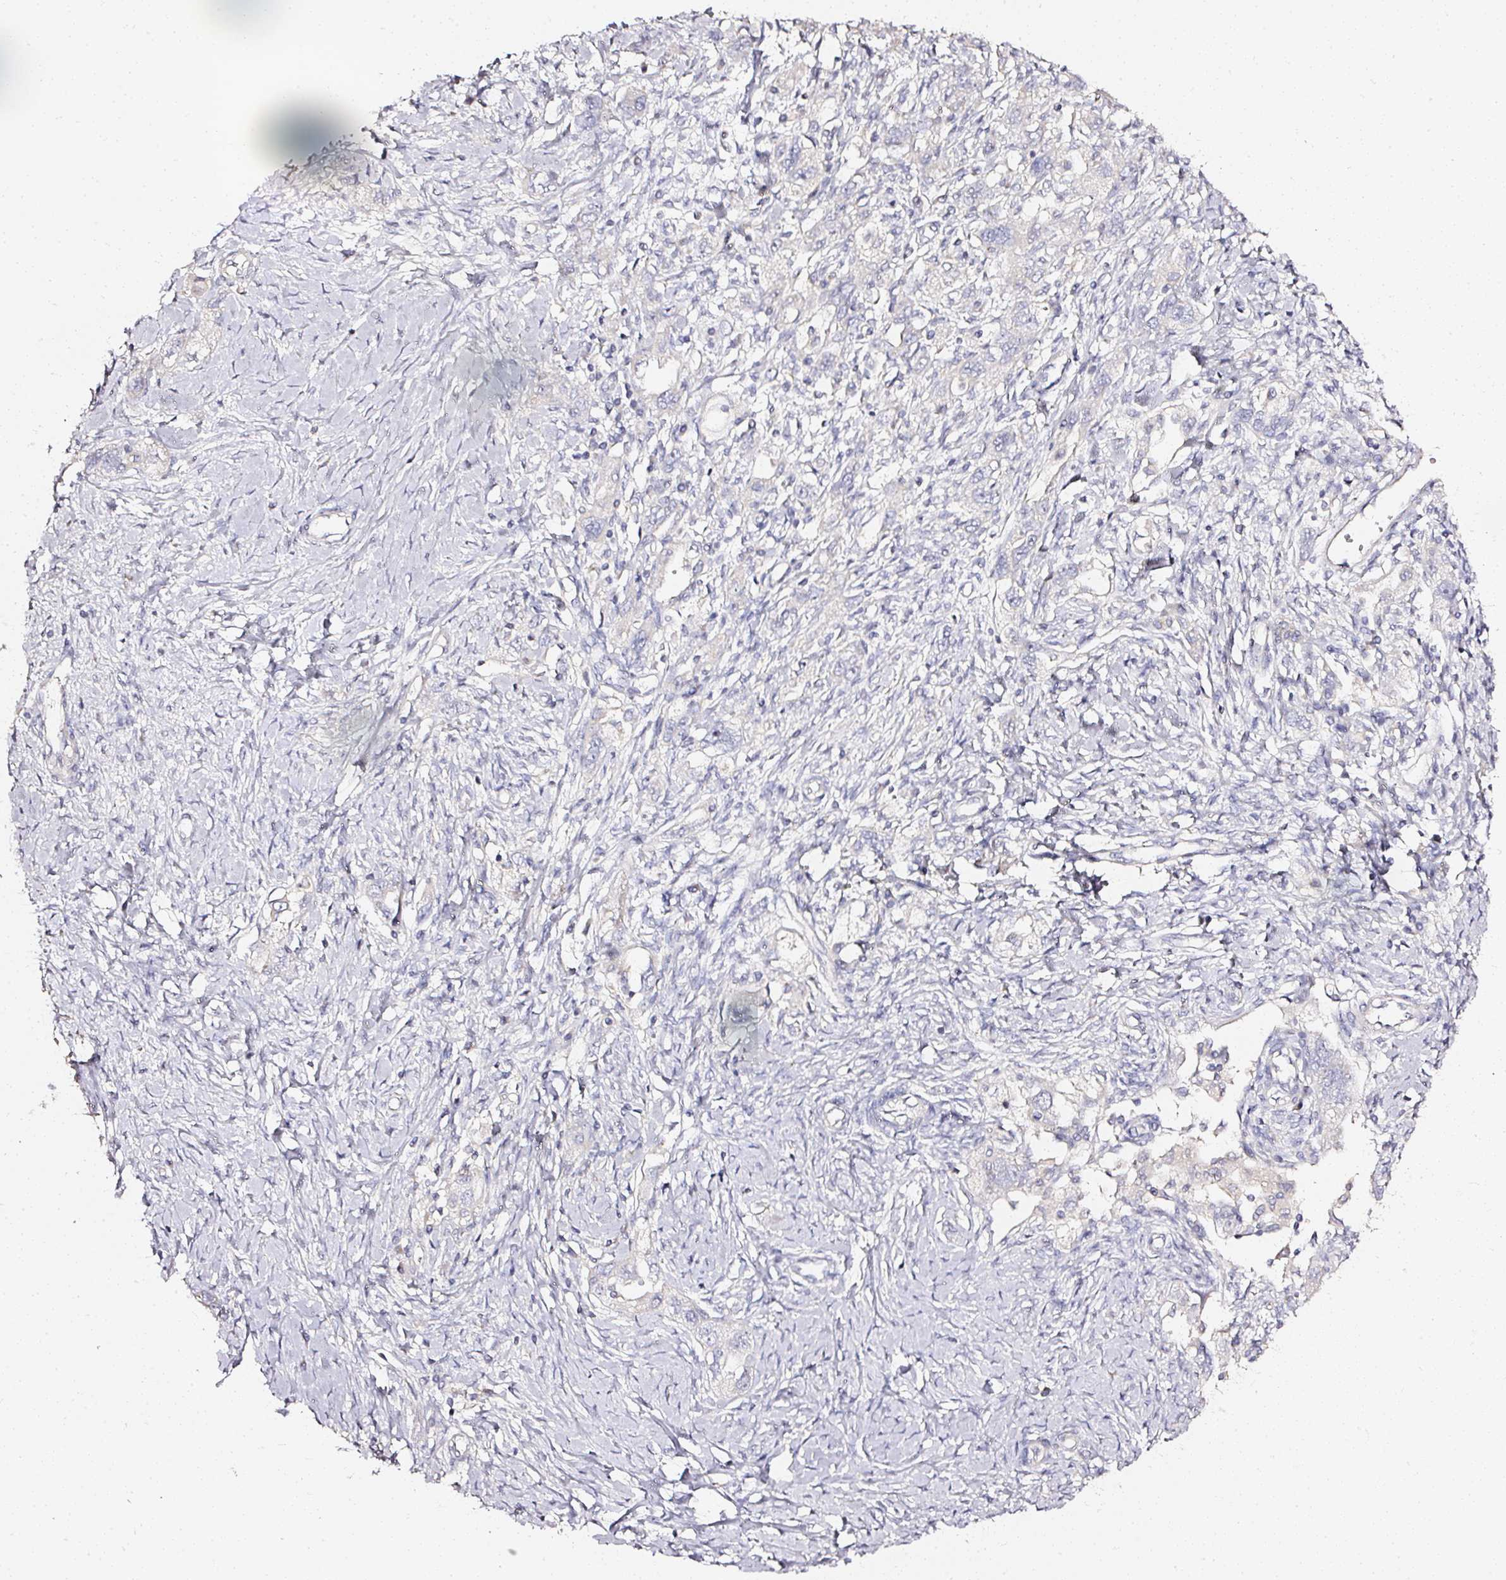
{"staining": {"intensity": "negative", "quantity": "none", "location": "none"}, "tissue": "ovarian cancer", "cell_type": "Tumor cells", "image_type": "cancer", "snomed": [{"axis": "morphology", "description": "Carcinoma, NOS"}, {"axis": "morphology", "description": "Cystadenocarcinoma, serous, NOS"}, {"axis": "topography", "description": "Ovary"}], "caption": "Carcinoma (ovarian) was stained to show a protein in brown. There is no significant positivity in tumor cells.", "gene": "NTRK1", "patient": {"sex": "female", "age": 69}}